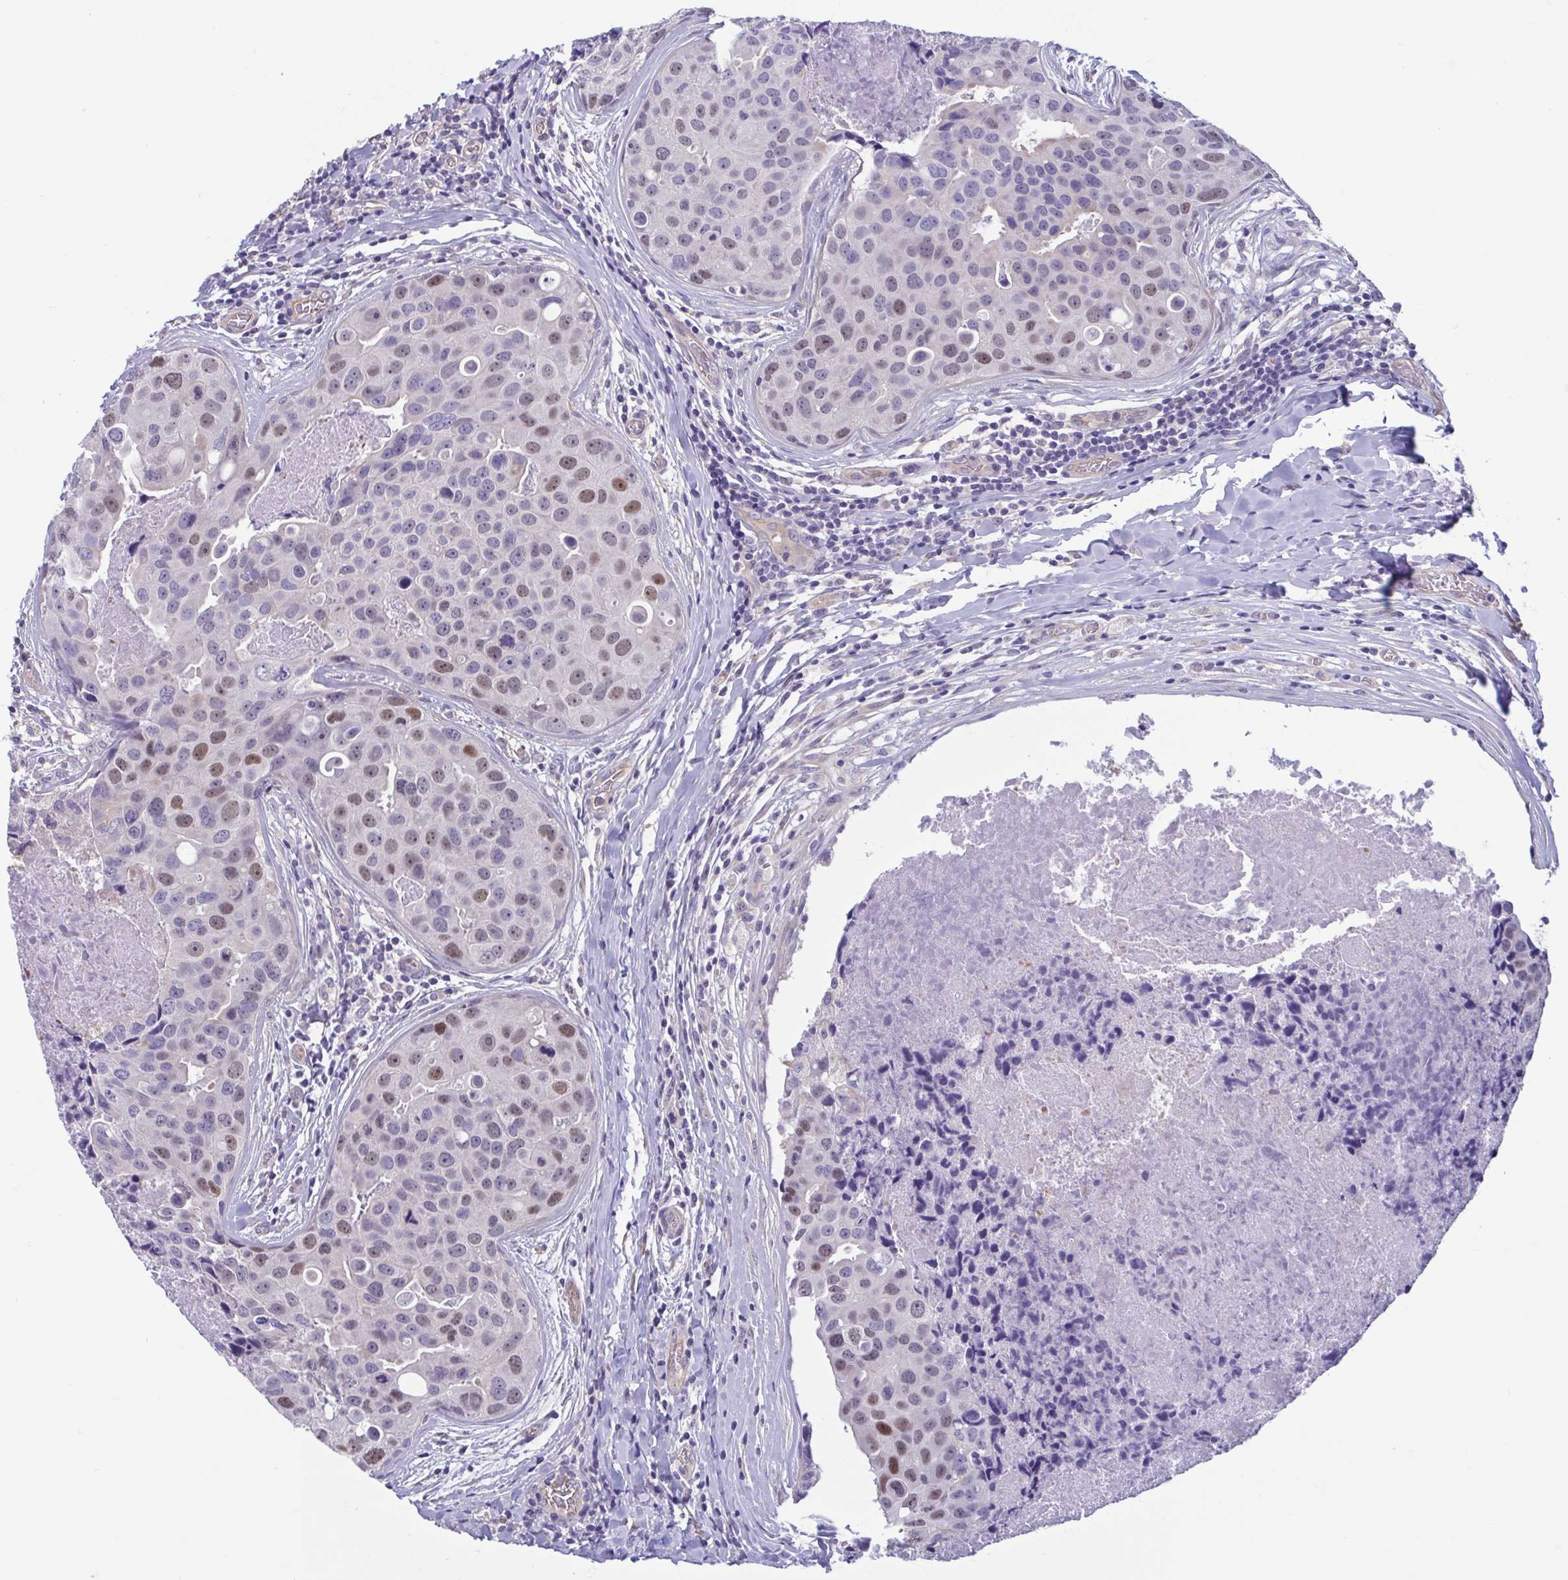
{"staining": {"intensity": "weak", "quantity": "25%-75%", "location": "nuclear"}, "tissue": "breast cancer", "cell_type": "Tumor cells", "image_type": "cancer", "snomed": [{"axis": "morphology", "description": "Duct carcinoma"}, {"axis": "topography", "description": "Breast"}], "caption": "Immunohistochemistry (IHC) (DAB) staining of breast intraductal carcinoma demonstrates weak nuclear protein expression in about 25%-75% of tumor cells.", "gene": "MORC4", "patient": {"sex": "female", "age": 24}}